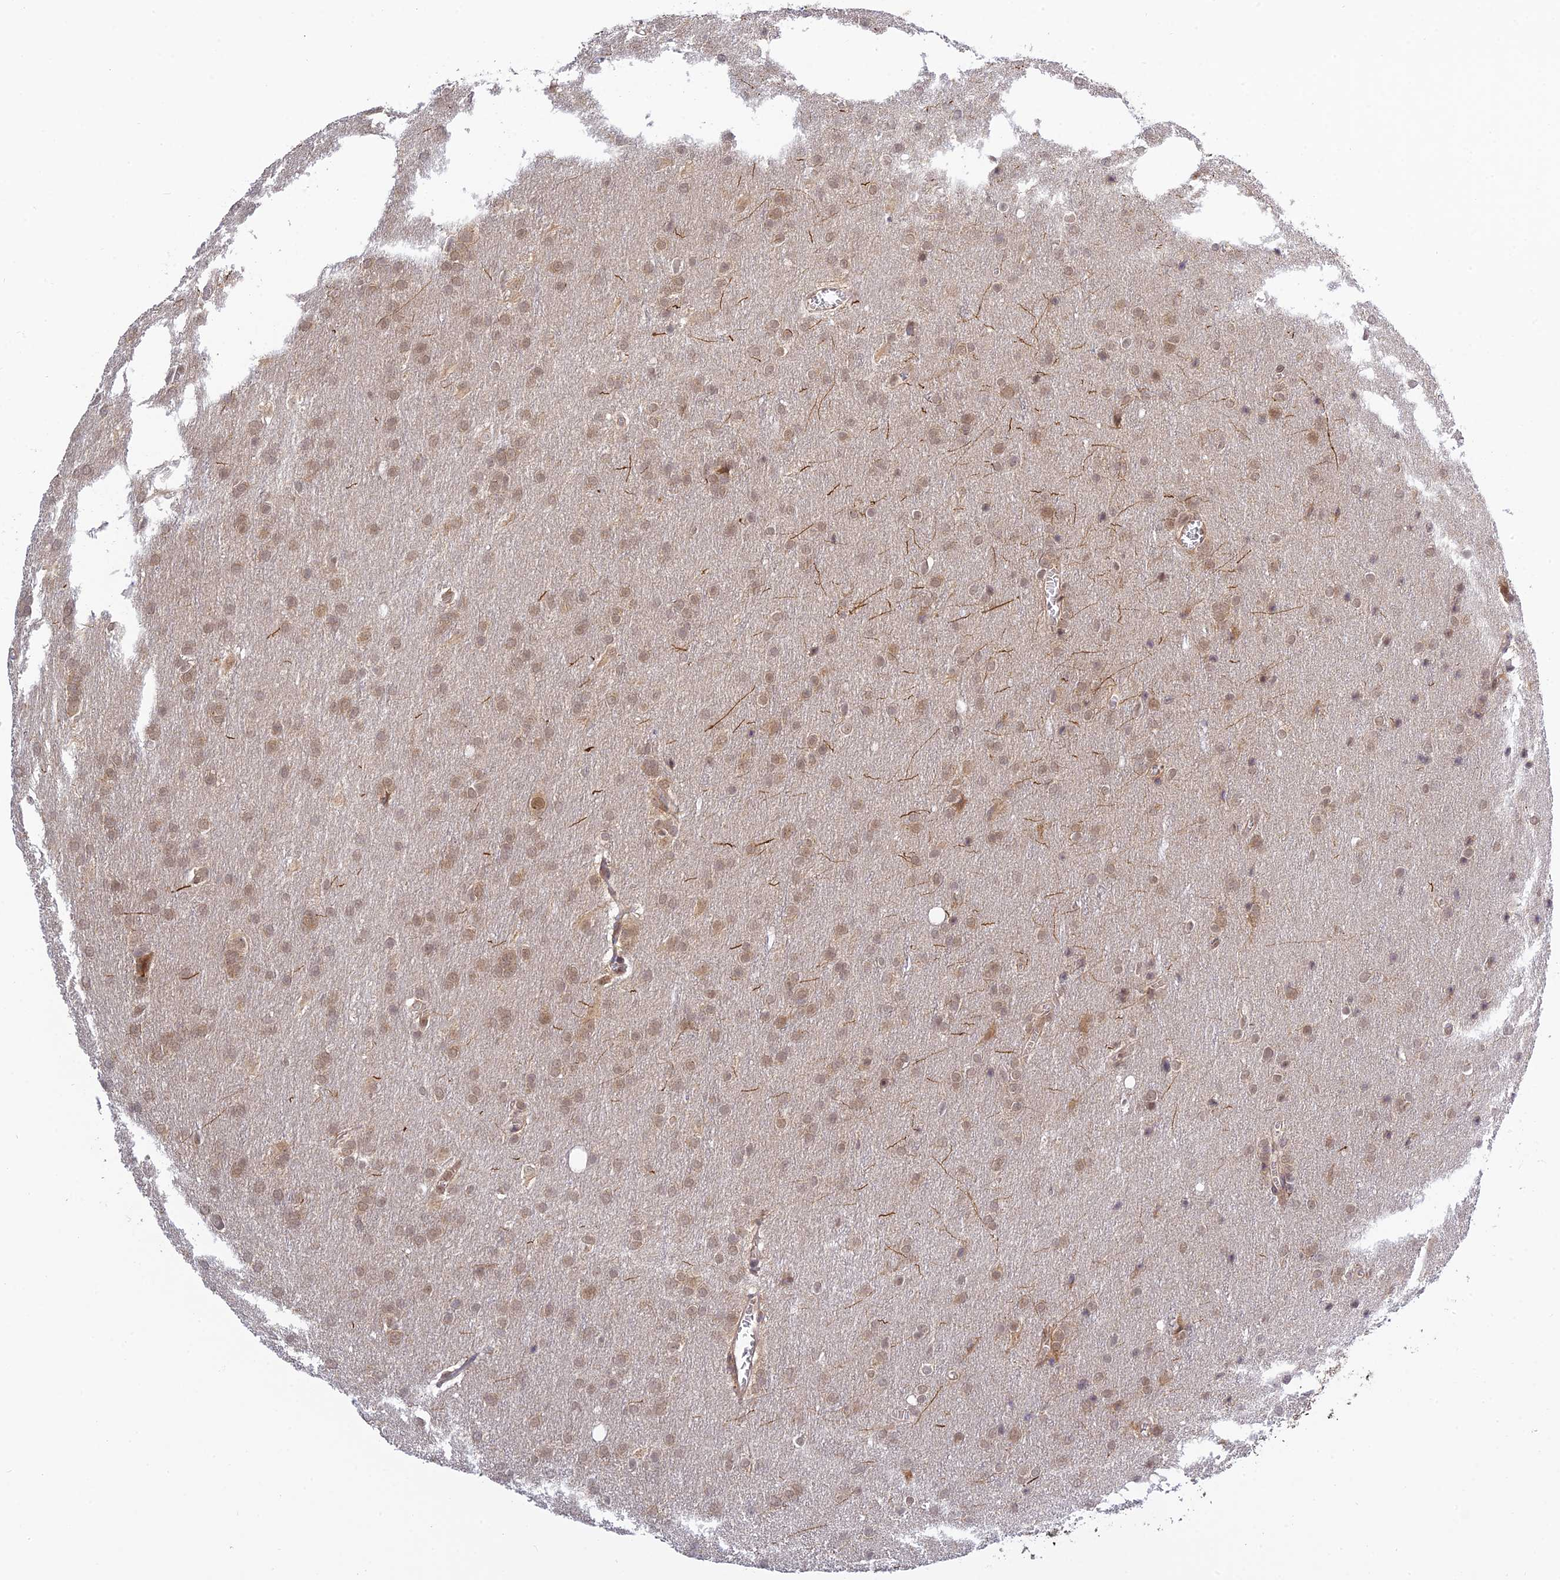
{"staining": {"intensity": "weak", "quantity": ">75%", "location": "cytoplasmic/membranous,nuclear"}, "tissue": "glioma", "cell_type": "Tumor cells", "image_type": "cancer", "snomed": [{"axis": "morphology", "description": "Glioma, malignant, Low grade"}, {"axis": "topography", "description": "Brain"}], "caption": "A low amount of weak cytoplasmic/membranous and nuclear positivity is identified in about >75% of tumor cells in malignant low-grade glioma tissue.", "gene": "SKIC8", "patient": {"sex": "female", "age": 32}}